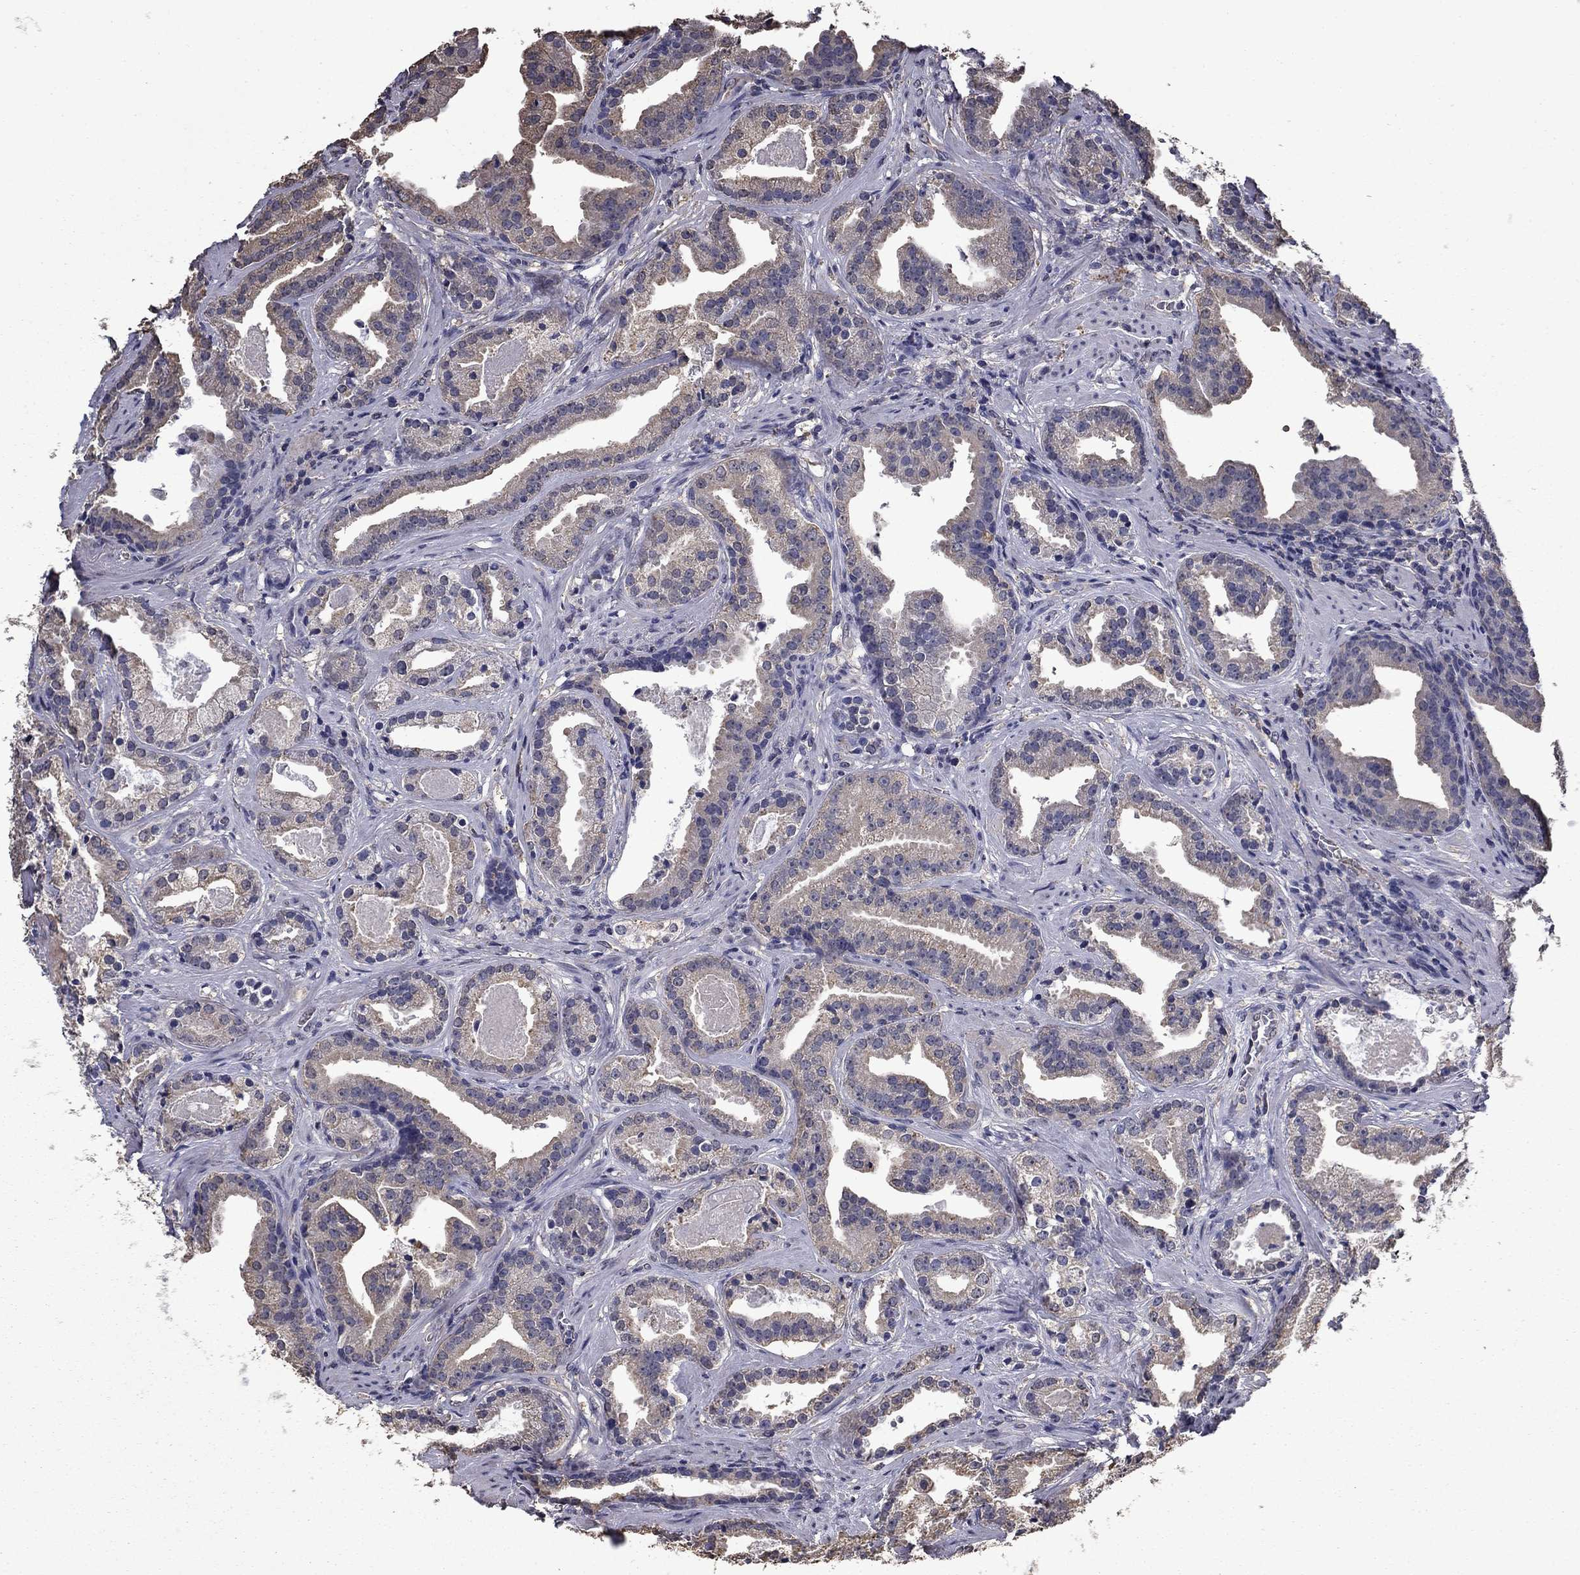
{"staining": {"intensity": "negative", "quantity": "none", "location": "none"}, "tissue": "prostate cancer", "cell_type": "Tumor cells", "image_type": "cancer", "snomed": [{"axis": "morphology", "description": "Adenocarcinoma, NOS"}, {"axis": "morphology", "description": "Adenocarcinoma, High grade"}, {"axis": "topography", "description": "Prostate"}], "caption": "Tumor cells show no significant staining in prostate cancer (adenocarcinoma). (DAB immunohistochemistry, high magnification).", "gene": "MFAP3L", "patient": {"sex": "male", "age": 64}}